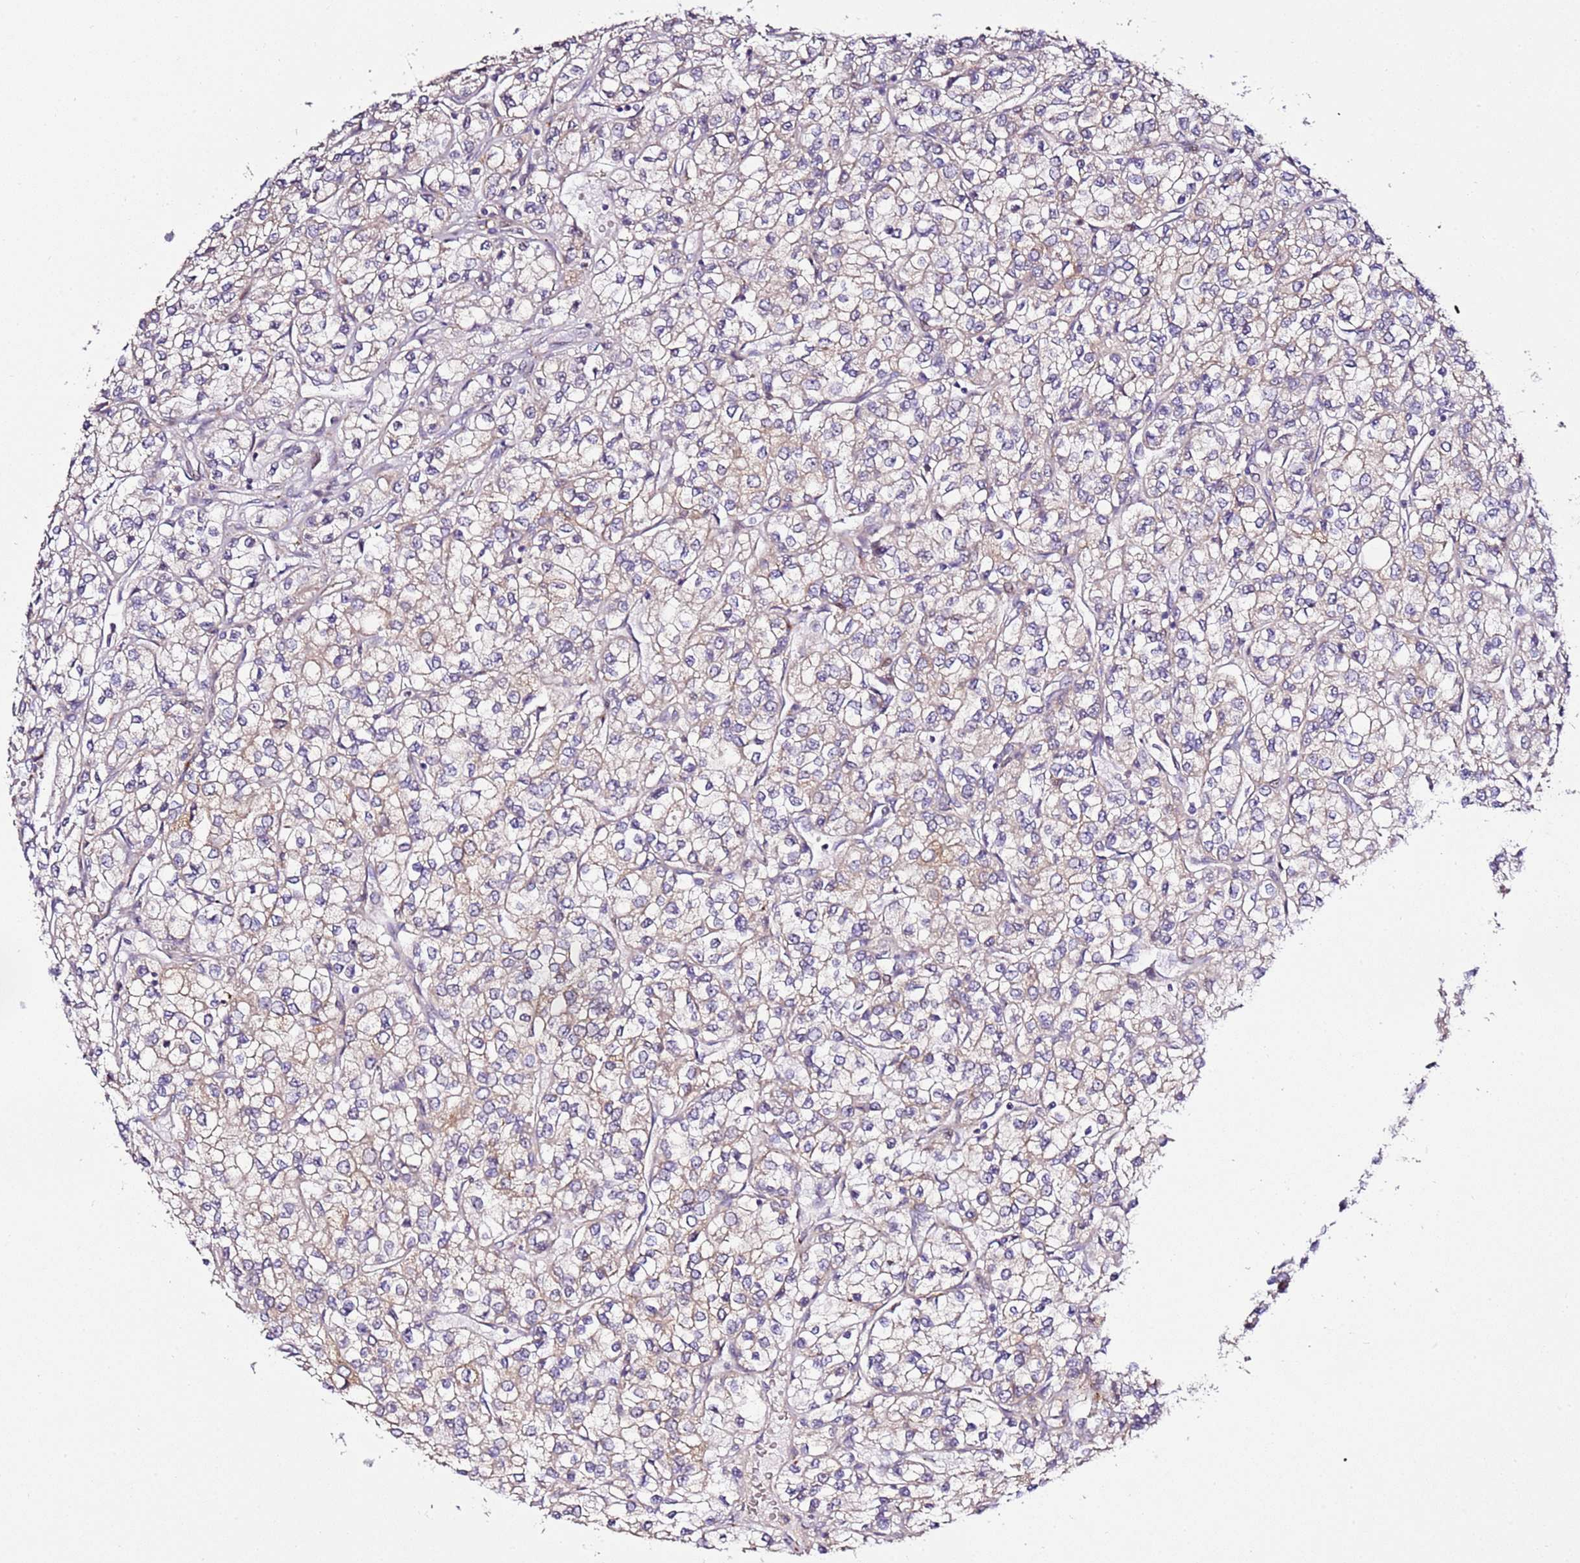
{"staining": {"intensity": "weak", "quantity": "<25%", "location": "cytoplasmic/membranous"}, "tissue": "renal cancer", "cell_type": "Tumor cells", "image_type": "cancer", "snomed": [{"axis": "morphology", "description": "Adenocarcinoma, NOS"}, {"axis": "topography", "description": "Kidney"}], "caption": "DAB immunohistochemical staining of renal adenocarcinoma demonstrates no significant positivity in tumor cells.", "gene": "PVRIG", "patient": {"sex": "male", "age": 80}}